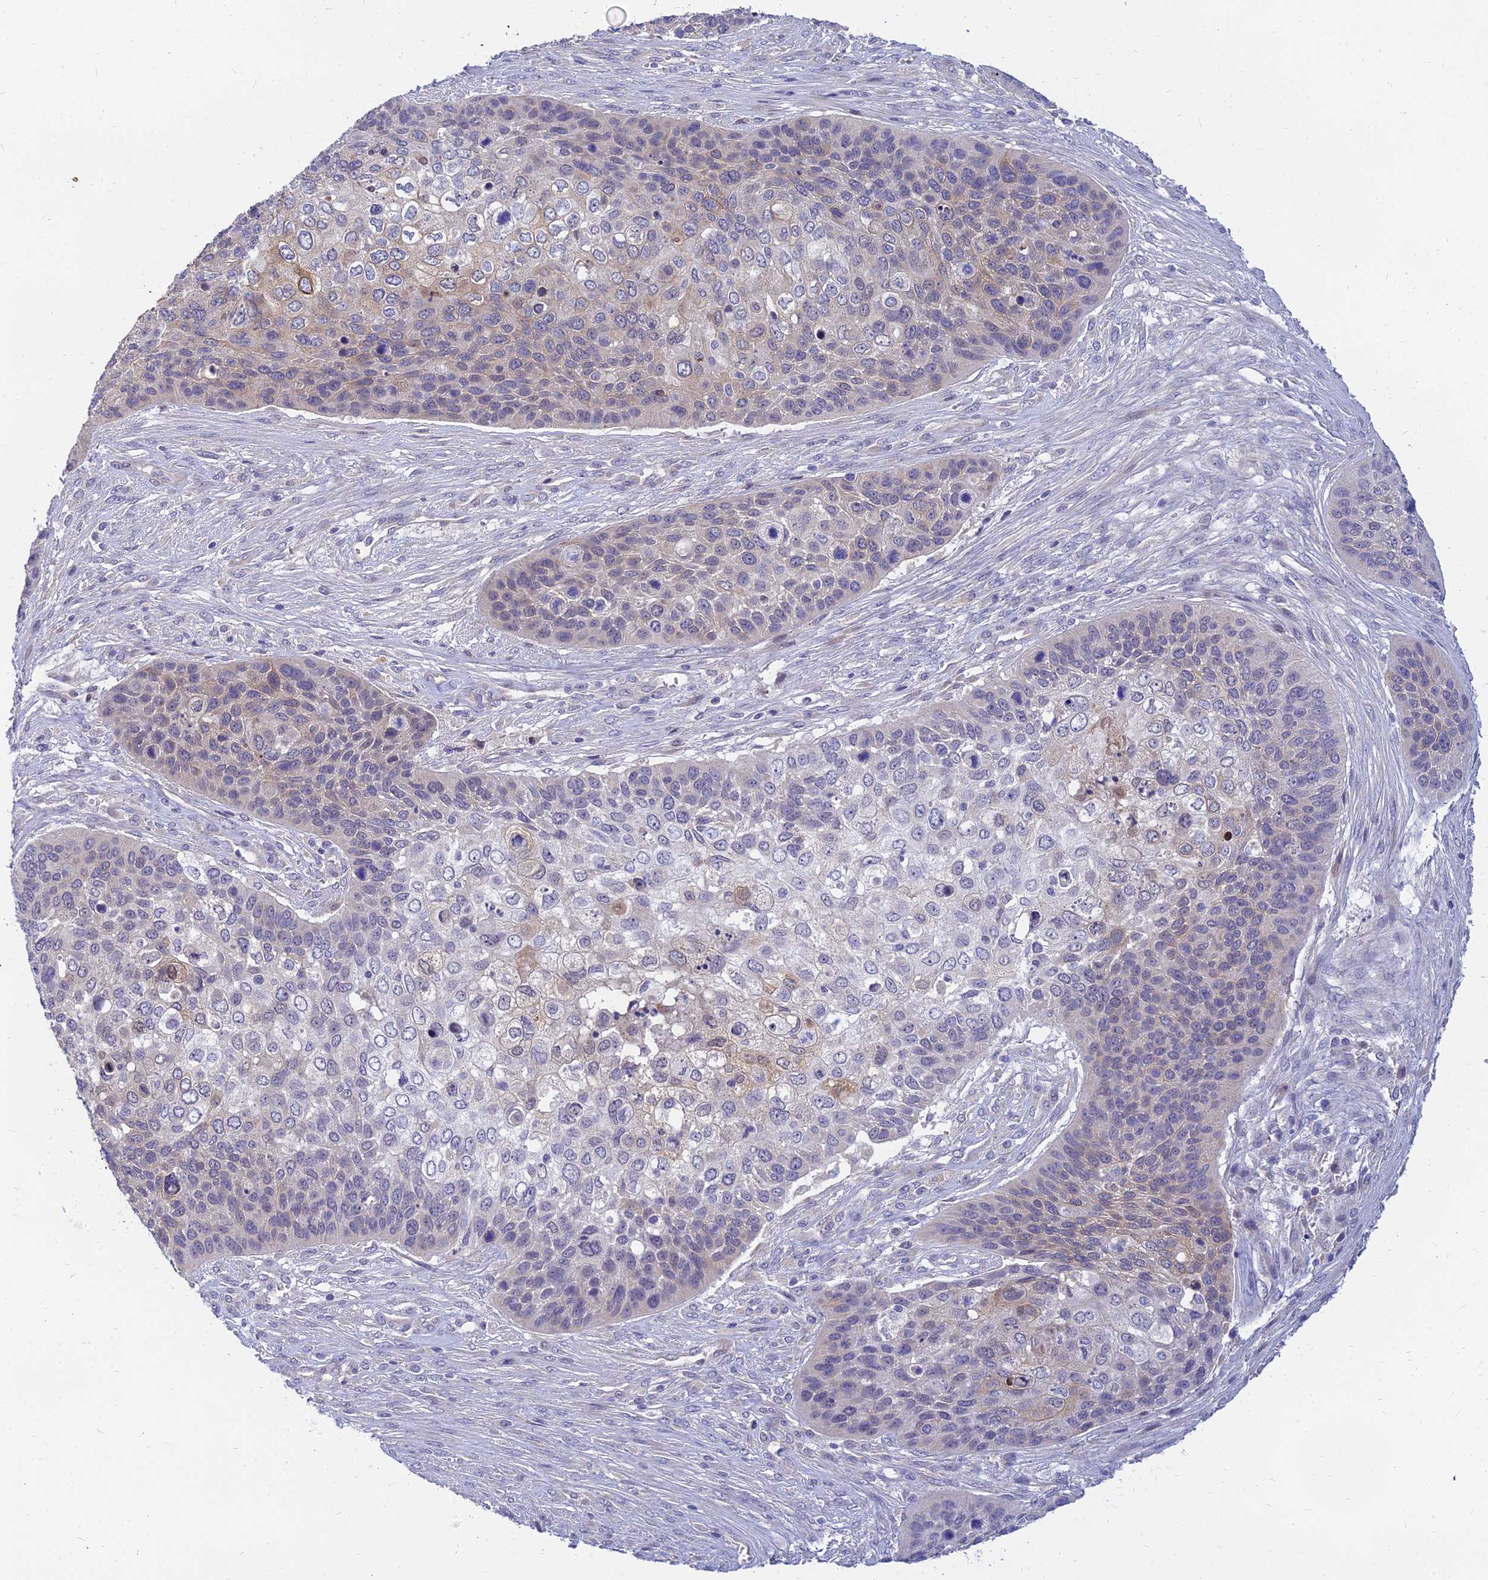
{"staining": {"intensity": "moderate", "quantity": "<25%", "location": "cytoplasmic/membranous"}, "tissue": "skin cancer", "cell_type": "Tumor cells", "image_type": "cancer", "snomed": [{"axis": "morphology", "description": "Basal cell carcinoma"}, {"axis": "topography", "description": "Skin"}], "caption": "The micrograph demonstrates a brown stain indicating the presence of a protein in the cytoplasmic/membranous of tumor cells in skin basal cell carcinoma. (brown staining indicates protein expression, while blue staining denotes nuclei).", "gene": "ANKS4B", "patient": {"sex": "female", "age": 74}}